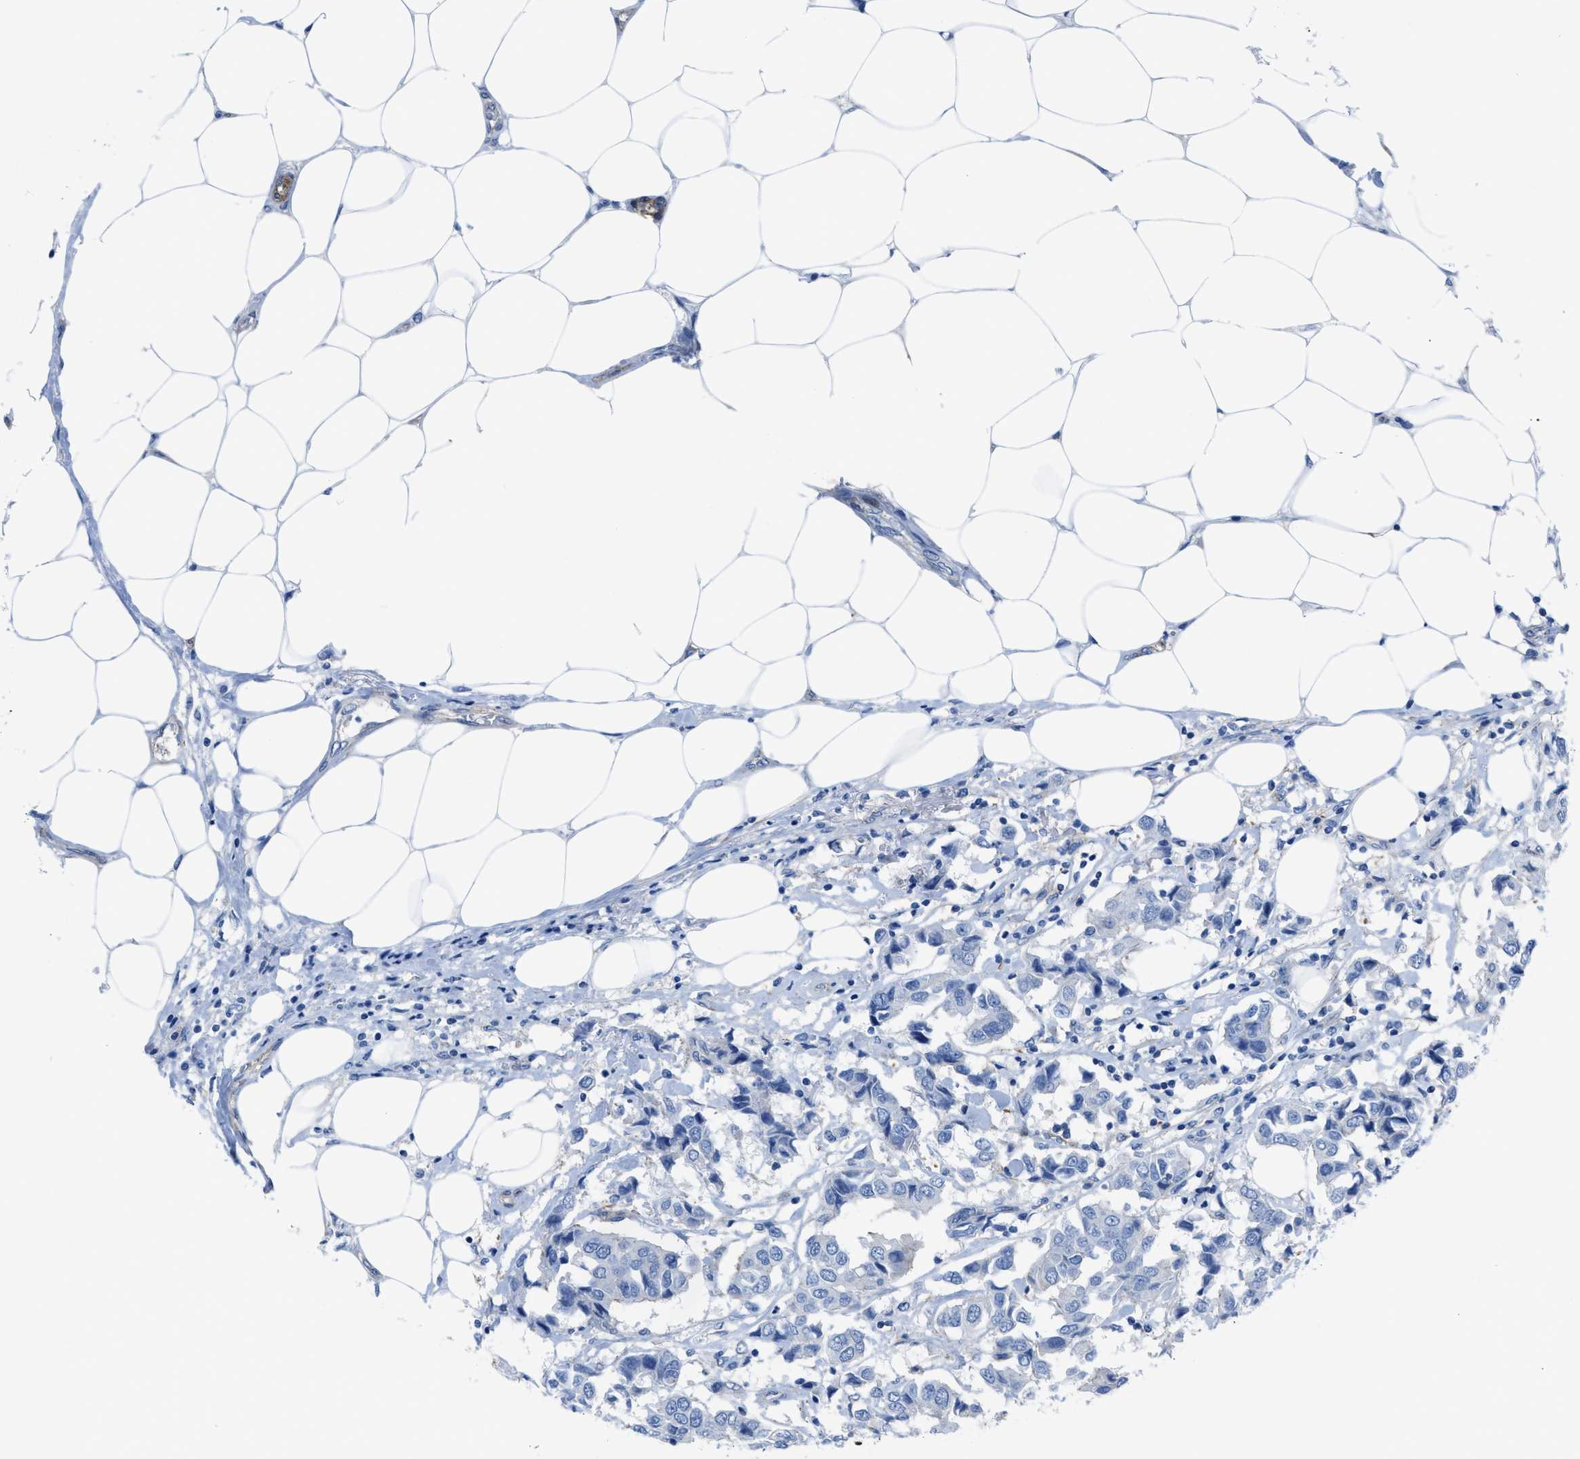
{"staining": {"intensity": "negative", "quantity": "none", "location": "none"}, "tissue": "breast cancer", "cell_type": "Tumor cells", "image_type": "cancer", "snomed": [{"axis": "morphology", "description": "Duct carcinoma"}, {"axis": "topography", "description": "Breast"}], "caption": "Infiltrating ductal carcinoma (breast) was stained to show a protein in brown. There is no significant staining in tumor cells.", "gene": "KCNH7", "patient": {"sex": "female", "age": 80}}